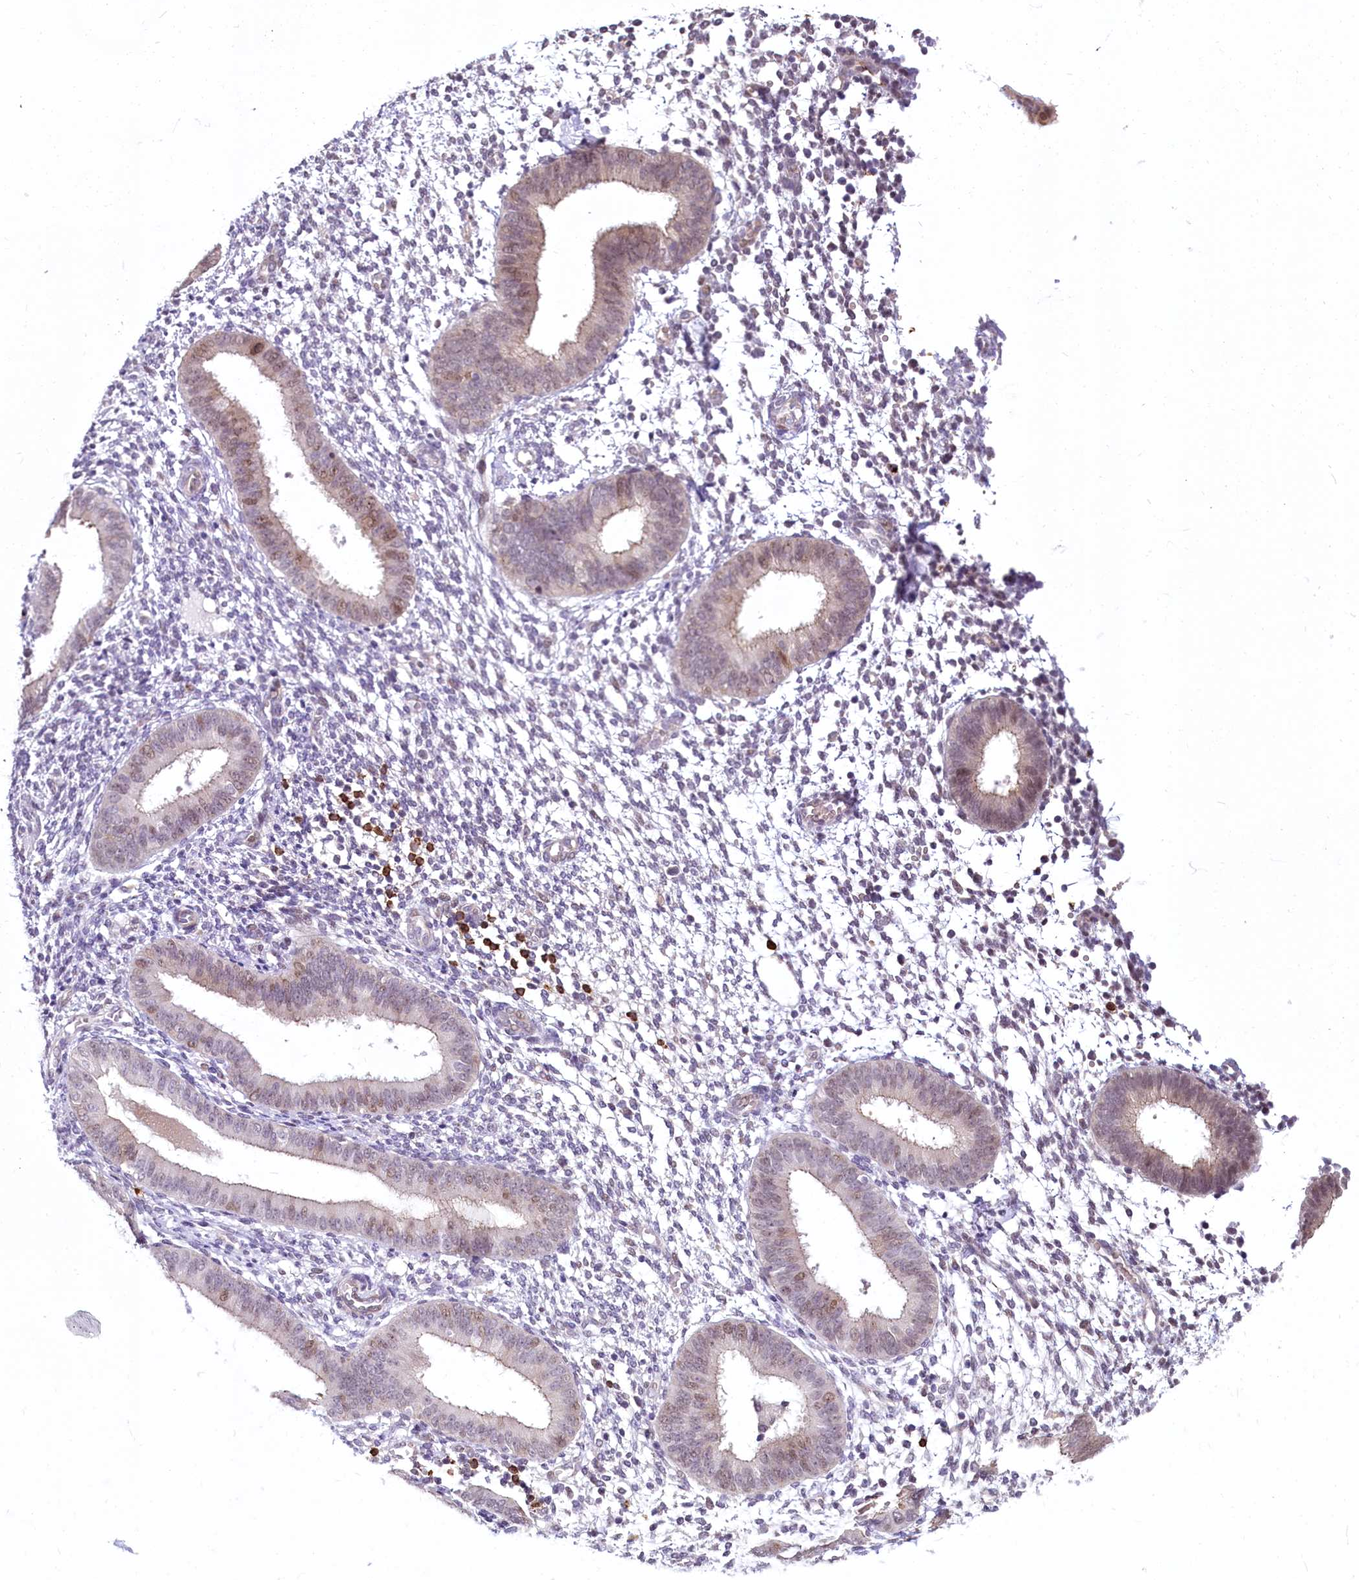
{"staining": {"intensity": "negative", "quantity": "none", "location": "none"}, "tissue": "endometrium", "cell_type": "Cells in endometrial stroma", "image_type": "normal", "snomed": [{"axis": "morphology", "description": "Normal tissue, NOS"}, {"axis": "topography", "description": "Uterus"}, {"axis": "topography", "description": "Endometrium"}], "caption": "DAB (3,3'-diaminobenzidine) immunohistochemical staining of normal endometrium displays no significant staining in cells in endometrial stroma. (Brightfield microscopy of DAB (3,3'-diaminobenzidine) immunohistochemistry (IHC) at high magnification).", "gene": "BANK1", "patient": {"sex": "female", "age": 48}}